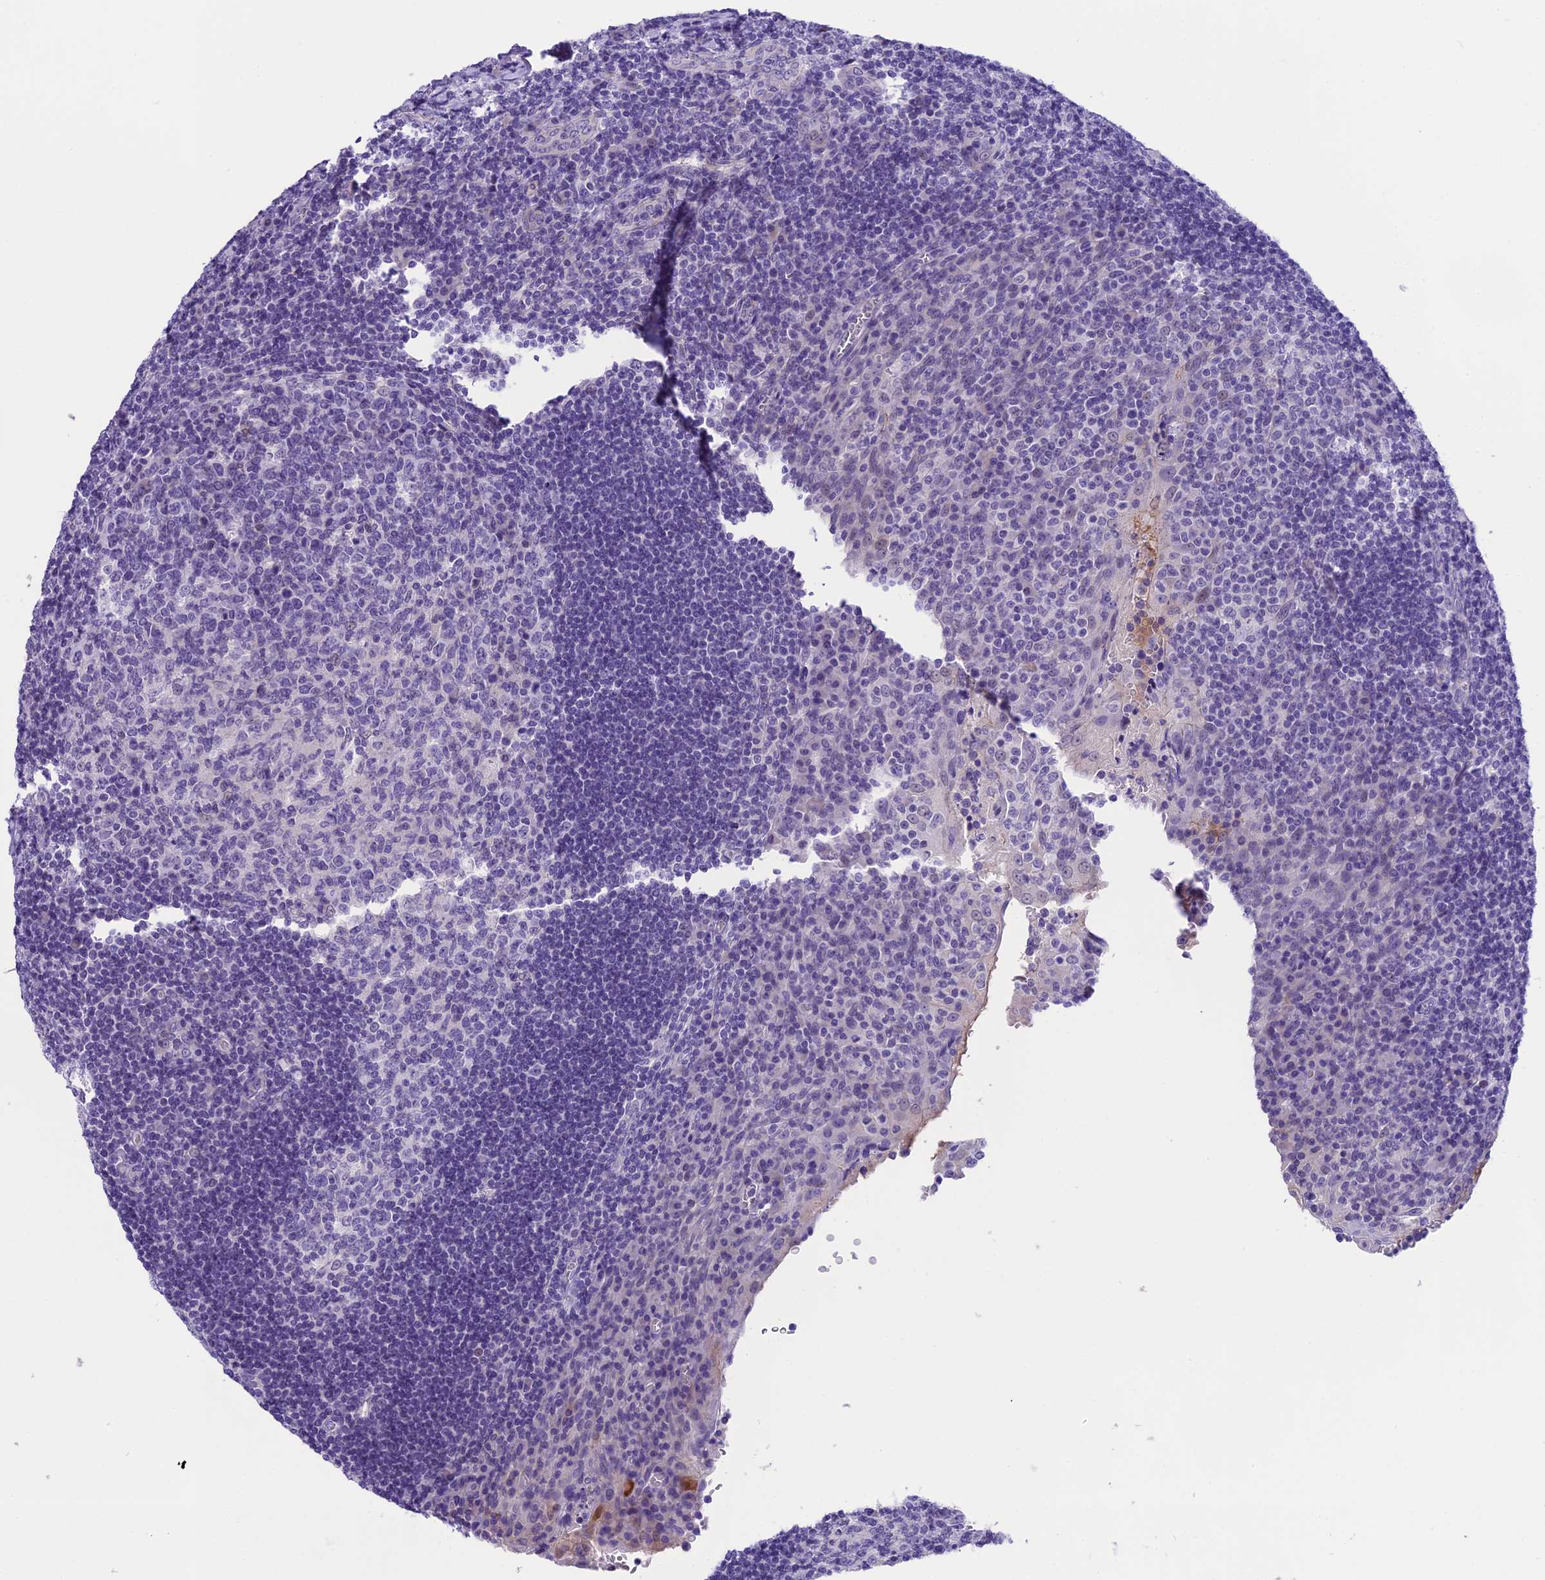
{"staining": {"intensity": "negative", "quantity": "none", "location": "none"}, "tissue": "tonsil", "cell_type": "Germinal center cells", "image_type": "normal", "snomed": [{"axis": "morphology", "description": "Normal tissue, NOS"}, {"axis": "topography", "description": "Tonsil"}], "caption": "High magnification brightfield microscopy of benign tonsil stained with DAB (3,3'-diaminobenzidine) (brown) and counterstained with hematoxylin (blue): germinal center cells show no significant staining. (DAB (3,3'-diaminobenzidine) IHC with hematoxylin counter stain).", "gene": "PRR15", "patient": {"sex": "male", "age": 17}}